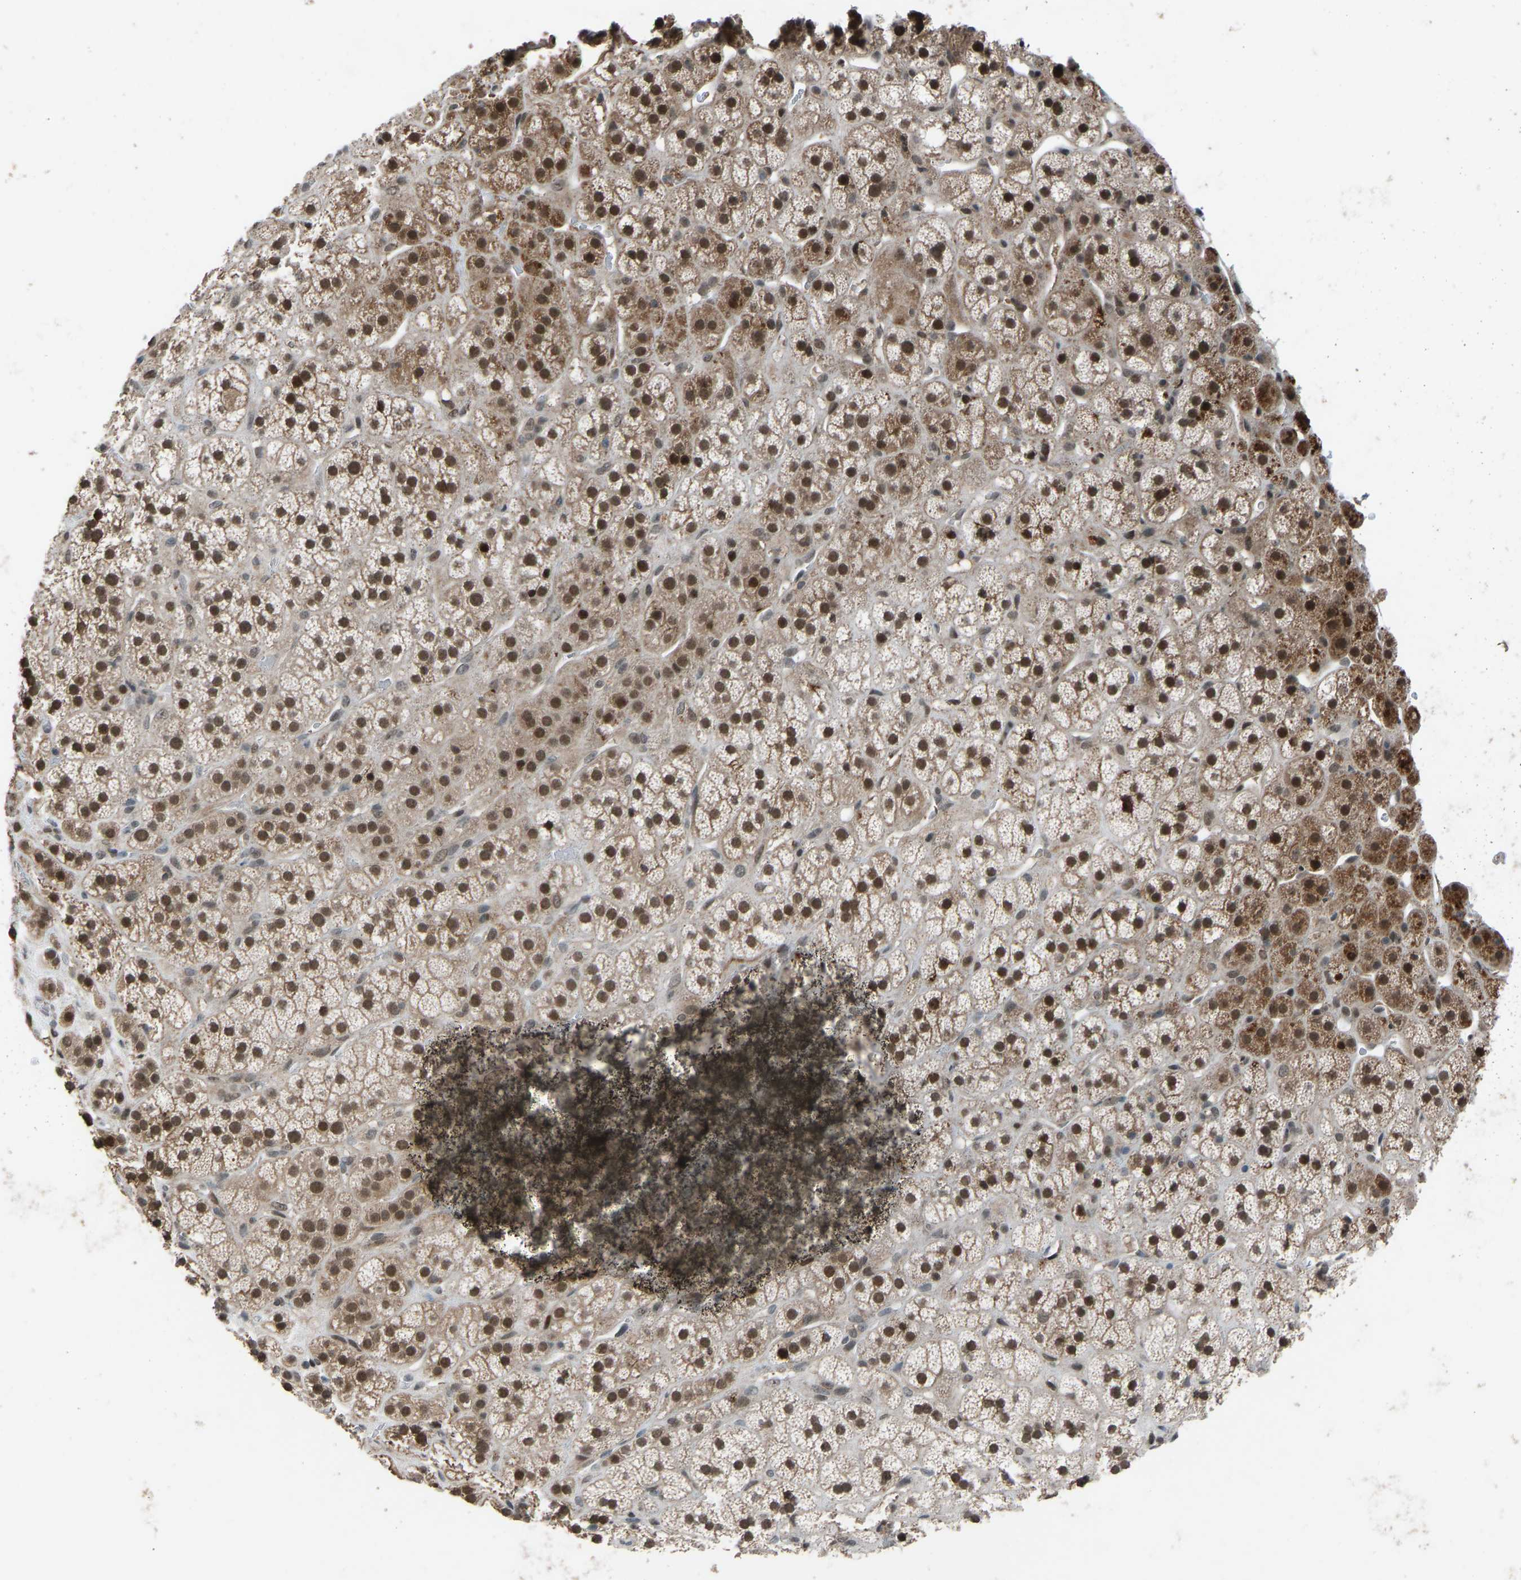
{"staining": {"intensity": "moderate", "quantity": ">75%", "location": "cytoplasmic/membranous,nuclear"}, "tissue": "adrenal gland", "cell_type": "Glandular cells", "image_type": "normal", "snomed": [{"axis": "morphology", "description": "Normal tissue, NOS"}, {"axis": "topography", "description": "Adrenal gland"}], "caption": "Immunohistochemistry staining of benign adrenal gland, which demonstrates medium levels of moderate cytoplasmic/membranous,nuclear staining in approximately >75% of glandular cells indicating moderate cytoplasmic/membranous,nuclear protein positivity. The staining was performed using DAB (brown) for protein detection and nuclei were counterstained in hematoxylin (blue).", "gene": "SLC43A1", "patient": {"sex": "male", "age": 56}}